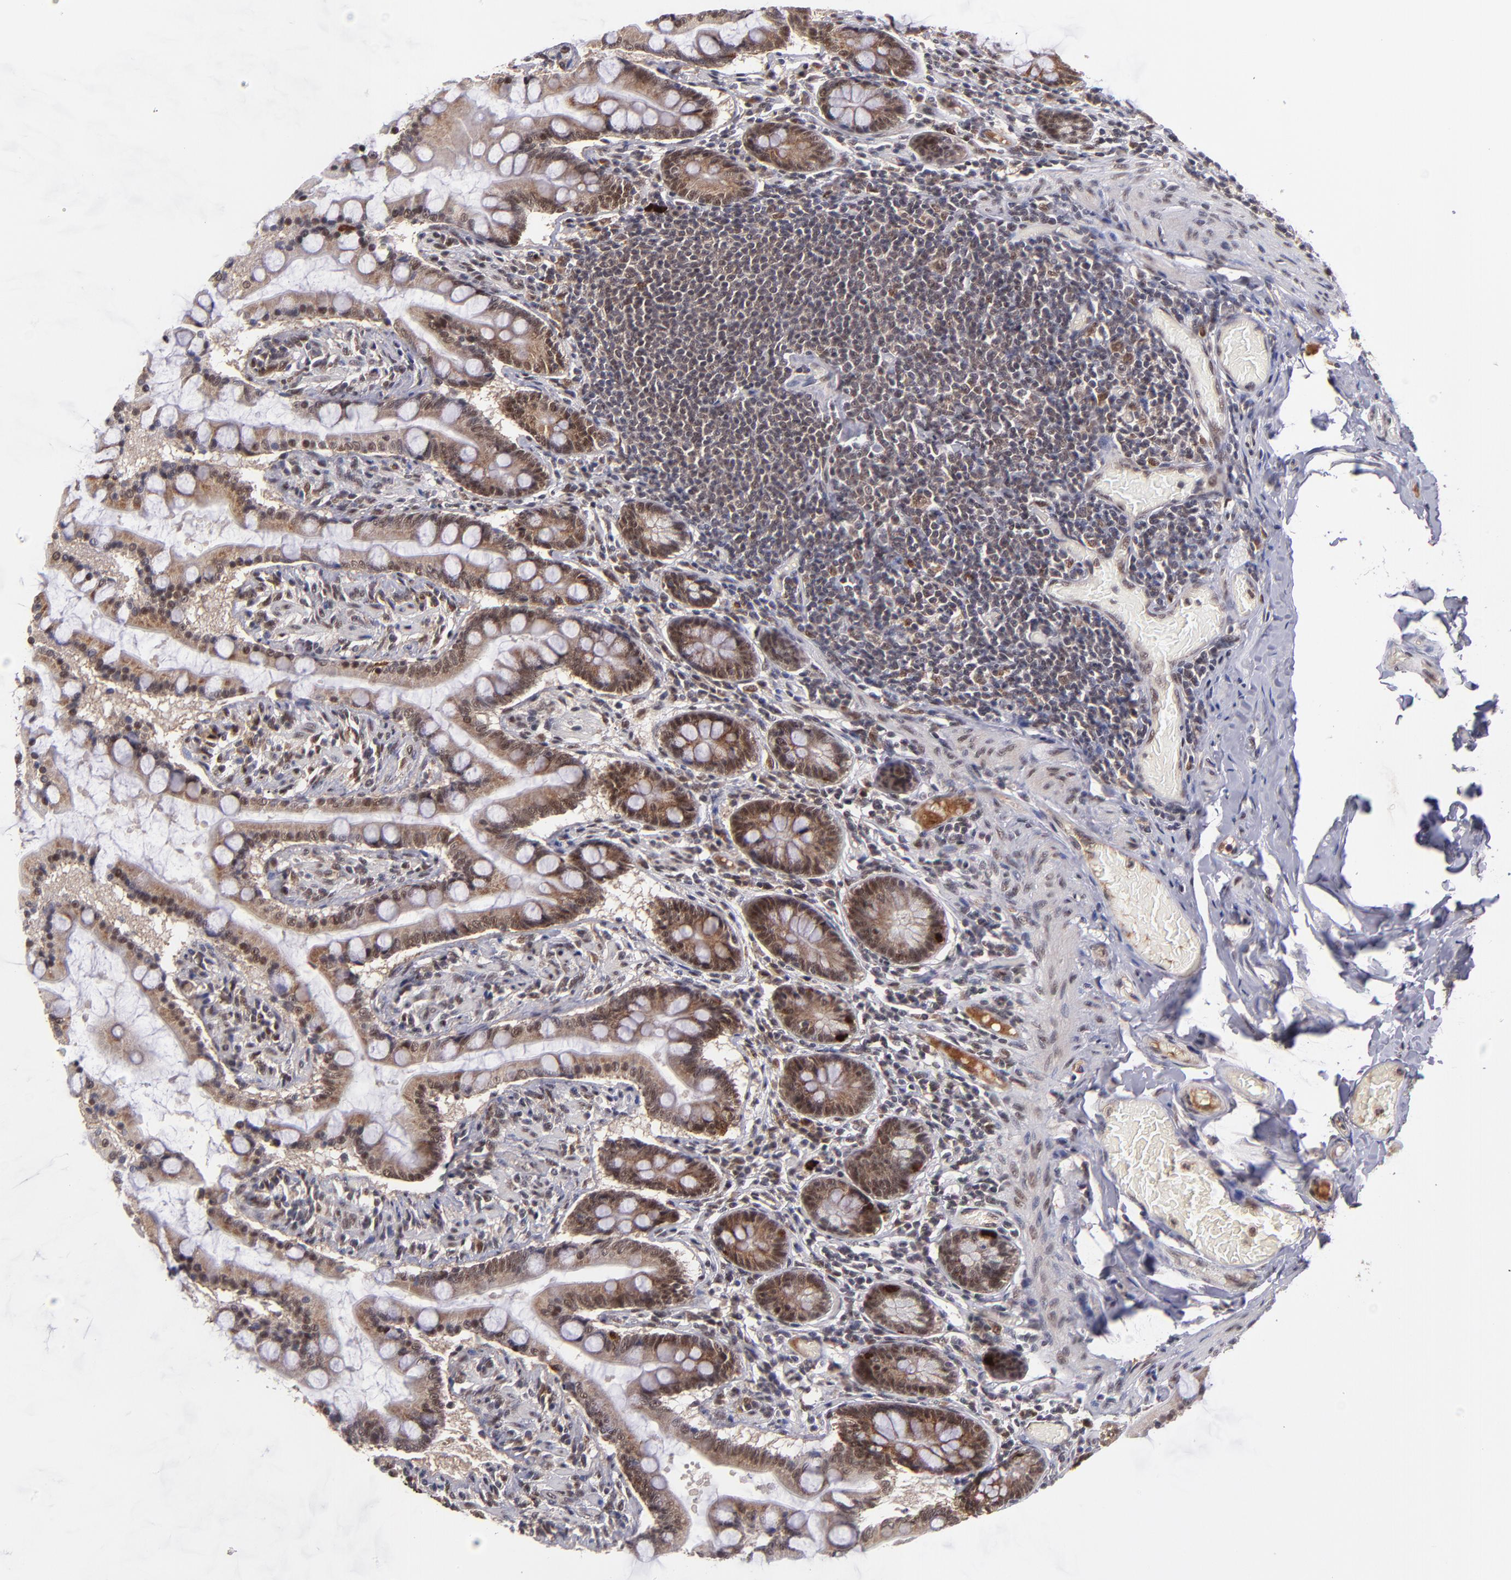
{"staining": {"intensity": "moderate", "quantity": ">75%", "location": "cytoplasmic/membranous,nuclear"}, "tissue": "small intestine", "cell_type": "Glandular cells", "image_type": "normal", "snomed": [{"axis": "morphology", "description": "Normal tissue, NOS"}, {"axis": "topography", "description": "Small intestine"}], "caption": "IHC (DAB) staining of unremarkable human small intestine reveals moderate cytoplasmic/membranous,nuclear protein staining in about >75% of glandular cells.", "gene": "EP300", "patient": {"sex": "male", "age": 41}}